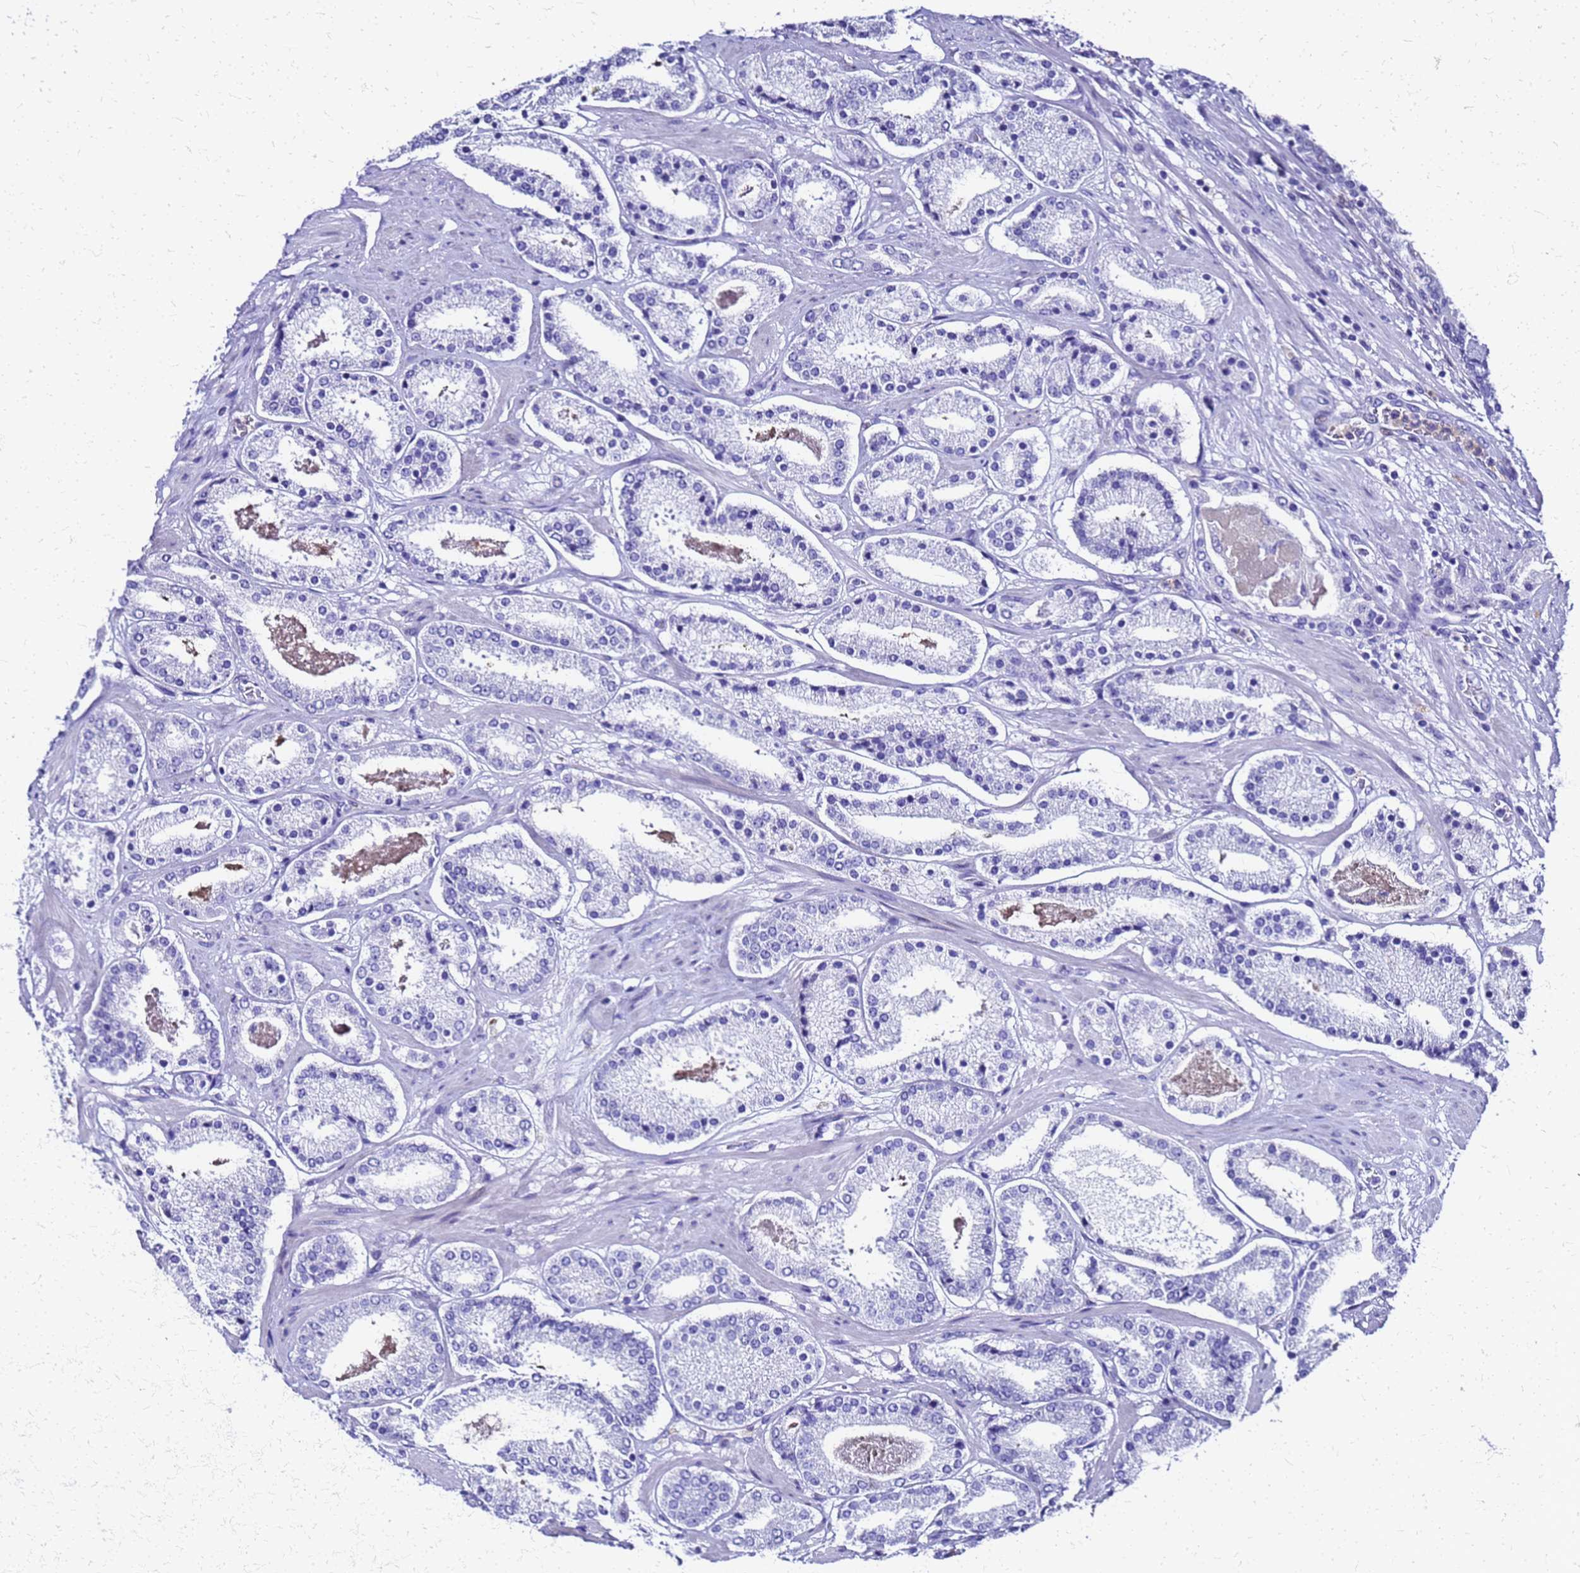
{"staining": {"intensity": "negative", "quantity": "none", "location": "none"}, "tissue": "prostate cancer", "cell_type": "Tumor cells", "image_type": "cancer", "snomed": [{"axis": "morphology", "description": "Adenocarcinoma, High grade"}, {"axis": "topography", "description": "Prostate"}], "caption": "IHC micrograph of human prostate high-grade adenocarcinoma stained for a protein (brown), which displays no expression in tumor cells.", "gene": "SMIM21", "patient": {"sex": "male", "age": 63}}